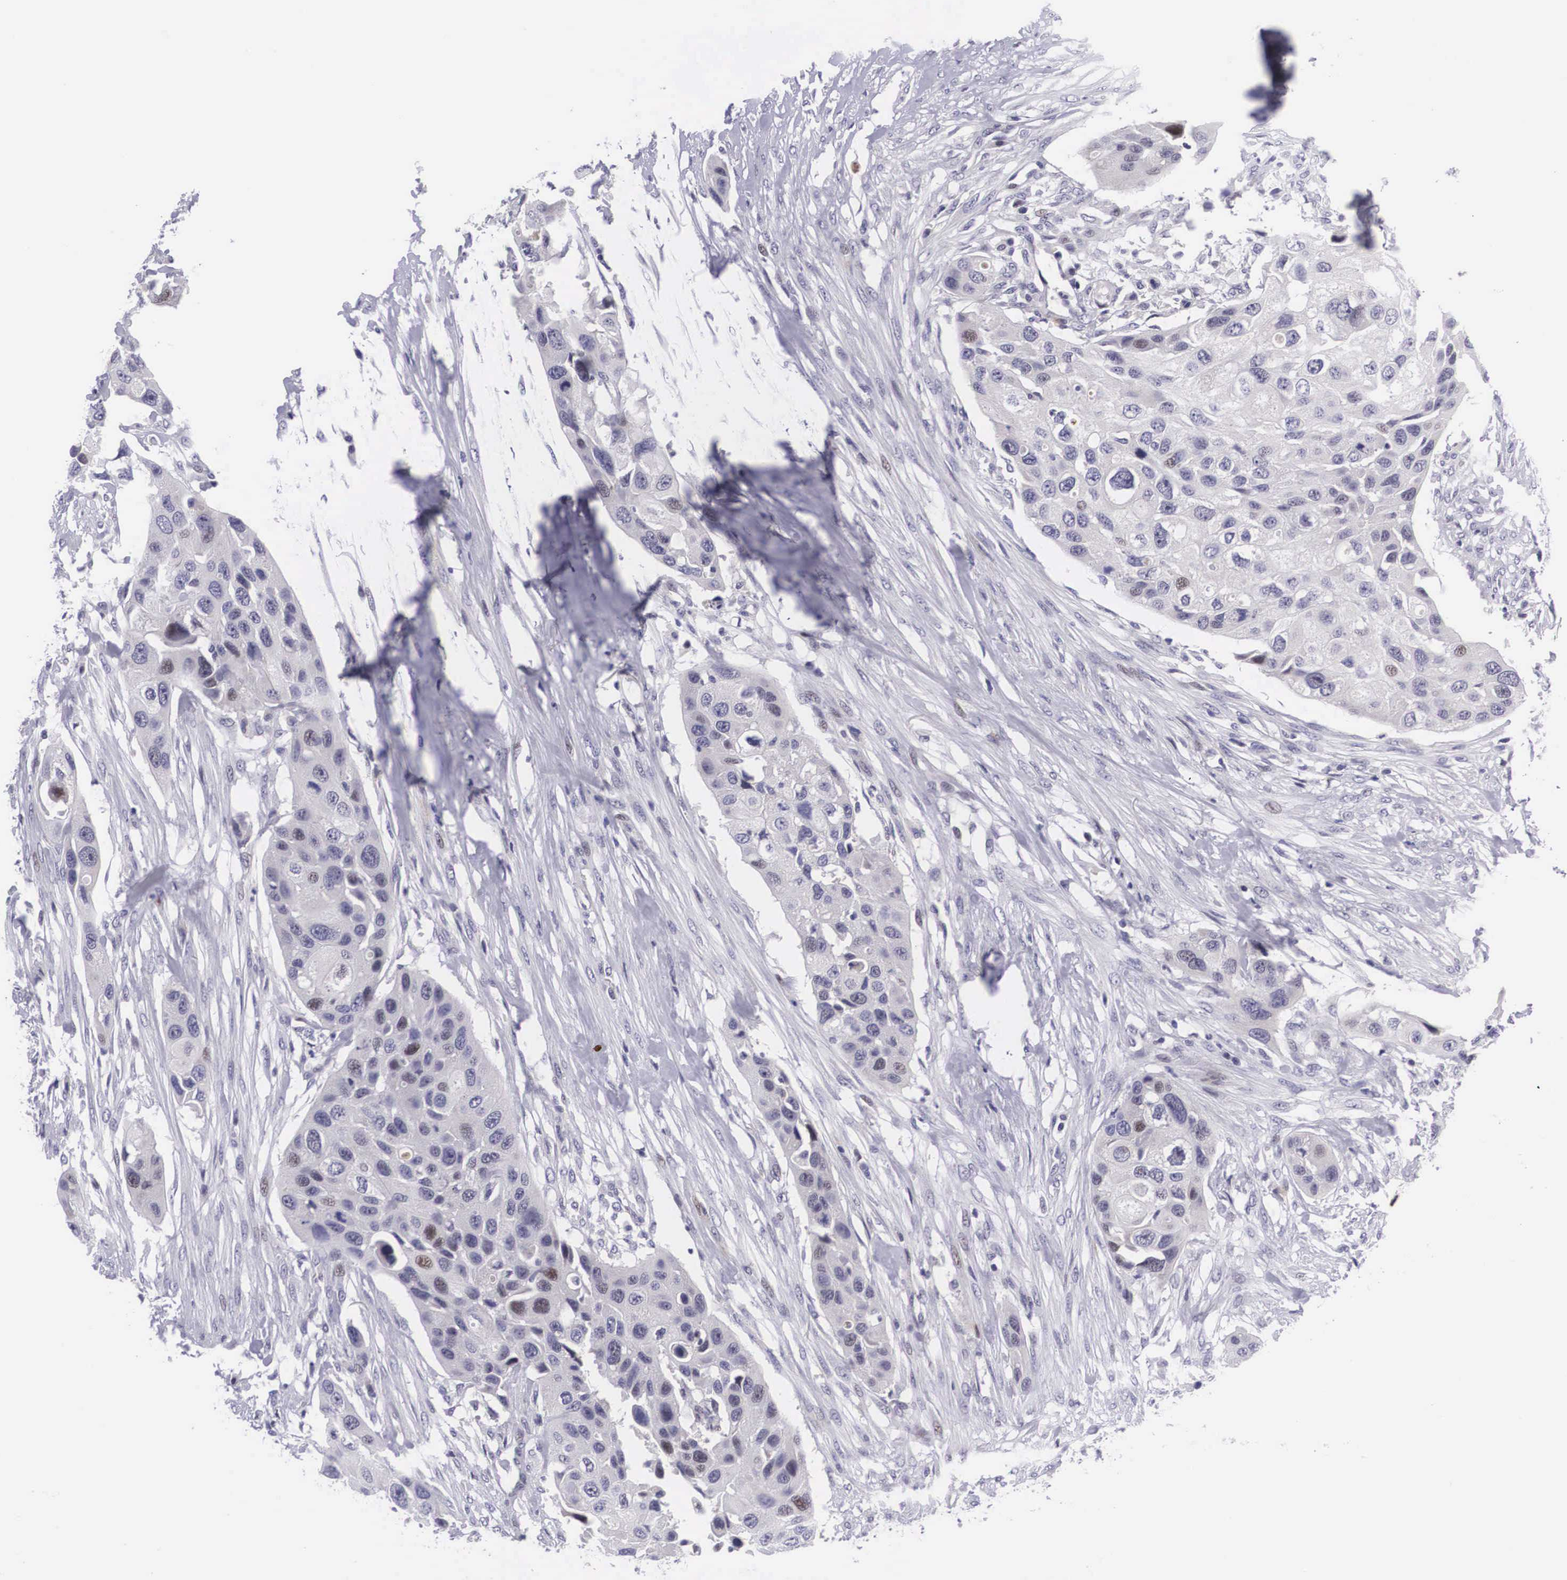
{"staining": {"intensity": "weak", "quantity": "<25%", "location": "nuclear"}, "tissue": "urothelial cancer", "cell_type": "Tumor cells", "image_type": "cancer", "snomed": [{"axis": "morphology", "description": "Urothelial carcinoma, High grade"}, {"axis": "topography", "description": "Urinary bladder"}], "caption": "Immunohistochemical staining of urothelial cancer displays no significant positivity in tumor cells.", "gene": "EMID1", "patient": {"sex": "male", "age": 55}}